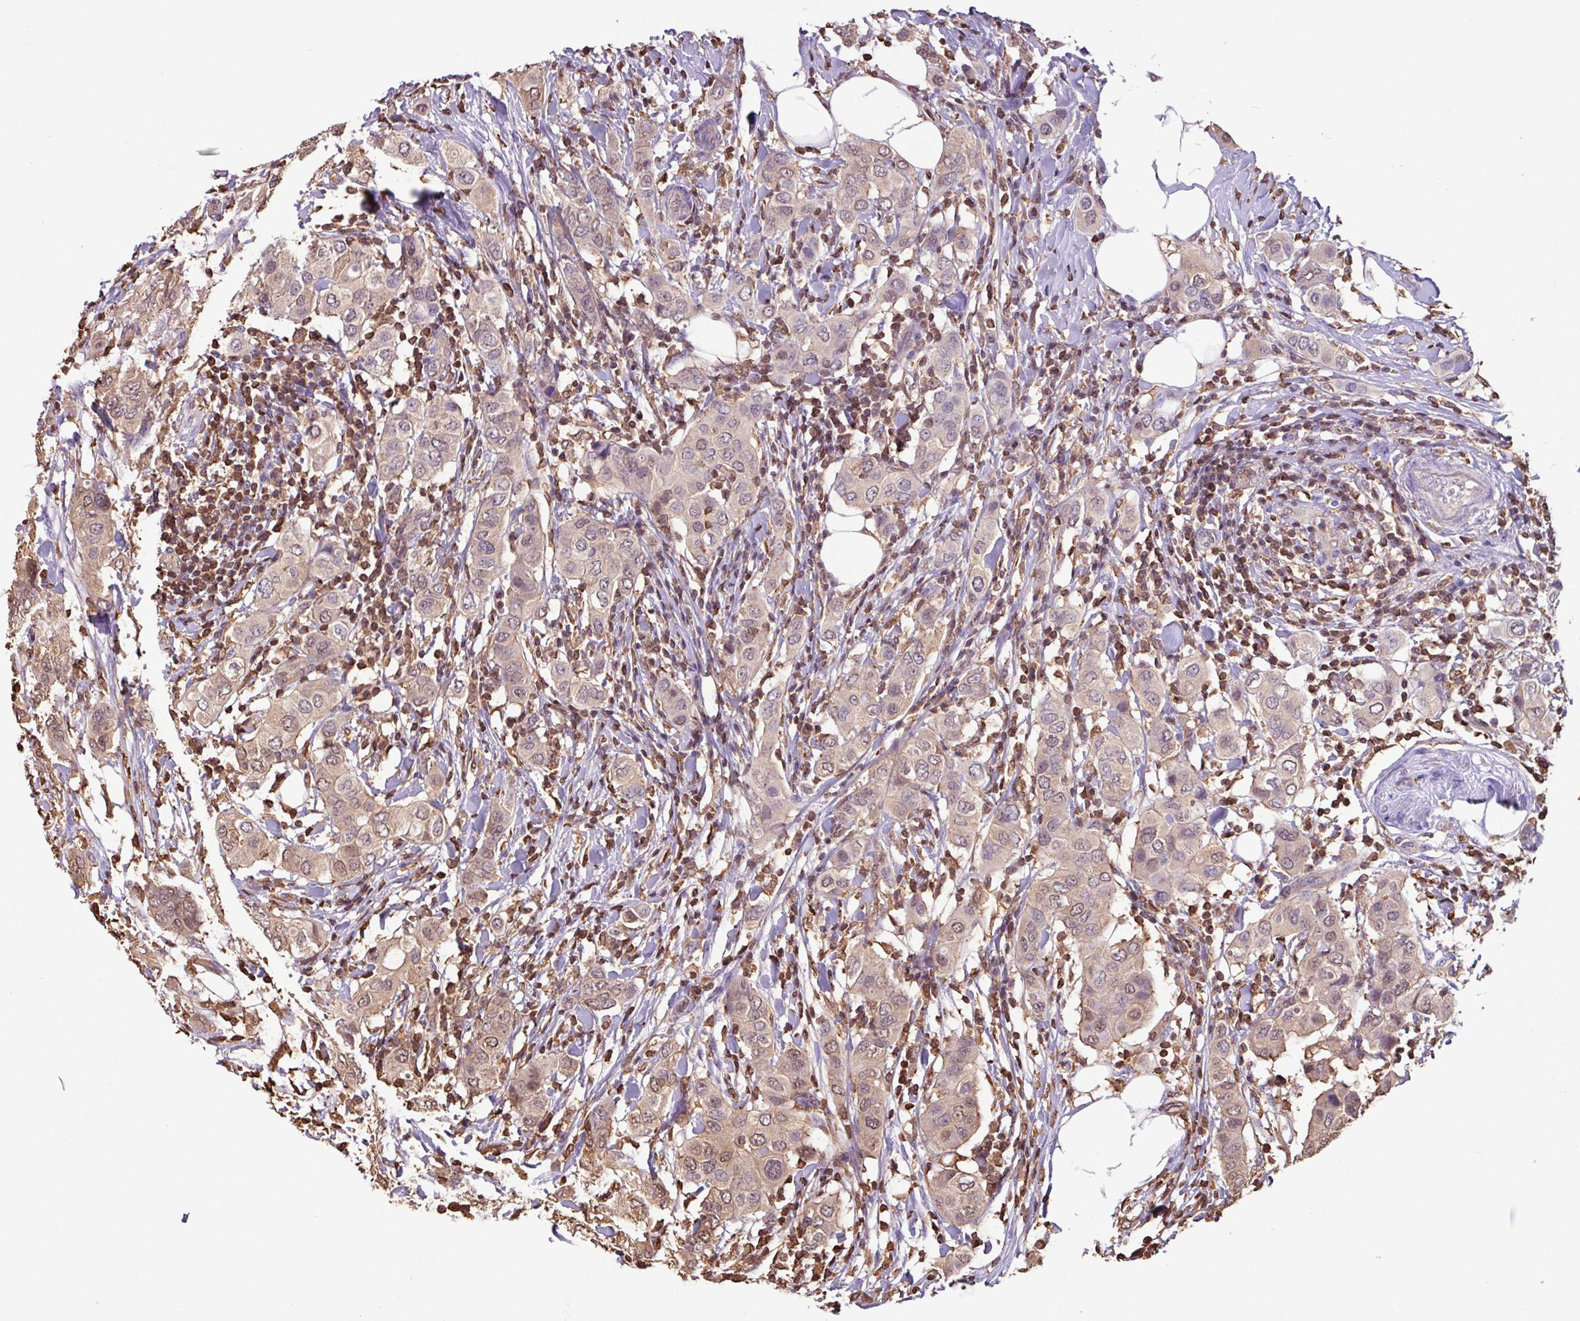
{"staining": {"intensity": "weak", "quantity": ">75%", "location": "cytoplasmic/membranous,nuclear"}, "tissue": "breast cancer", "cell_type": "Tumor cells", "image_type": "cancer", "snomed": [{"axis": "morphology", "description": "Lobular carcinoma"}, {"axis": "topography", "description": "Breast"}], "caption": "Tumor cells exhibit low levels of weak cytoplasmic/membranous and nuclear positivity in about >75% of cells in human breast cancer (lobular carcinoma).", "gene": "ARHGDIB", "patient": {"sex": "female", "age": 51}}